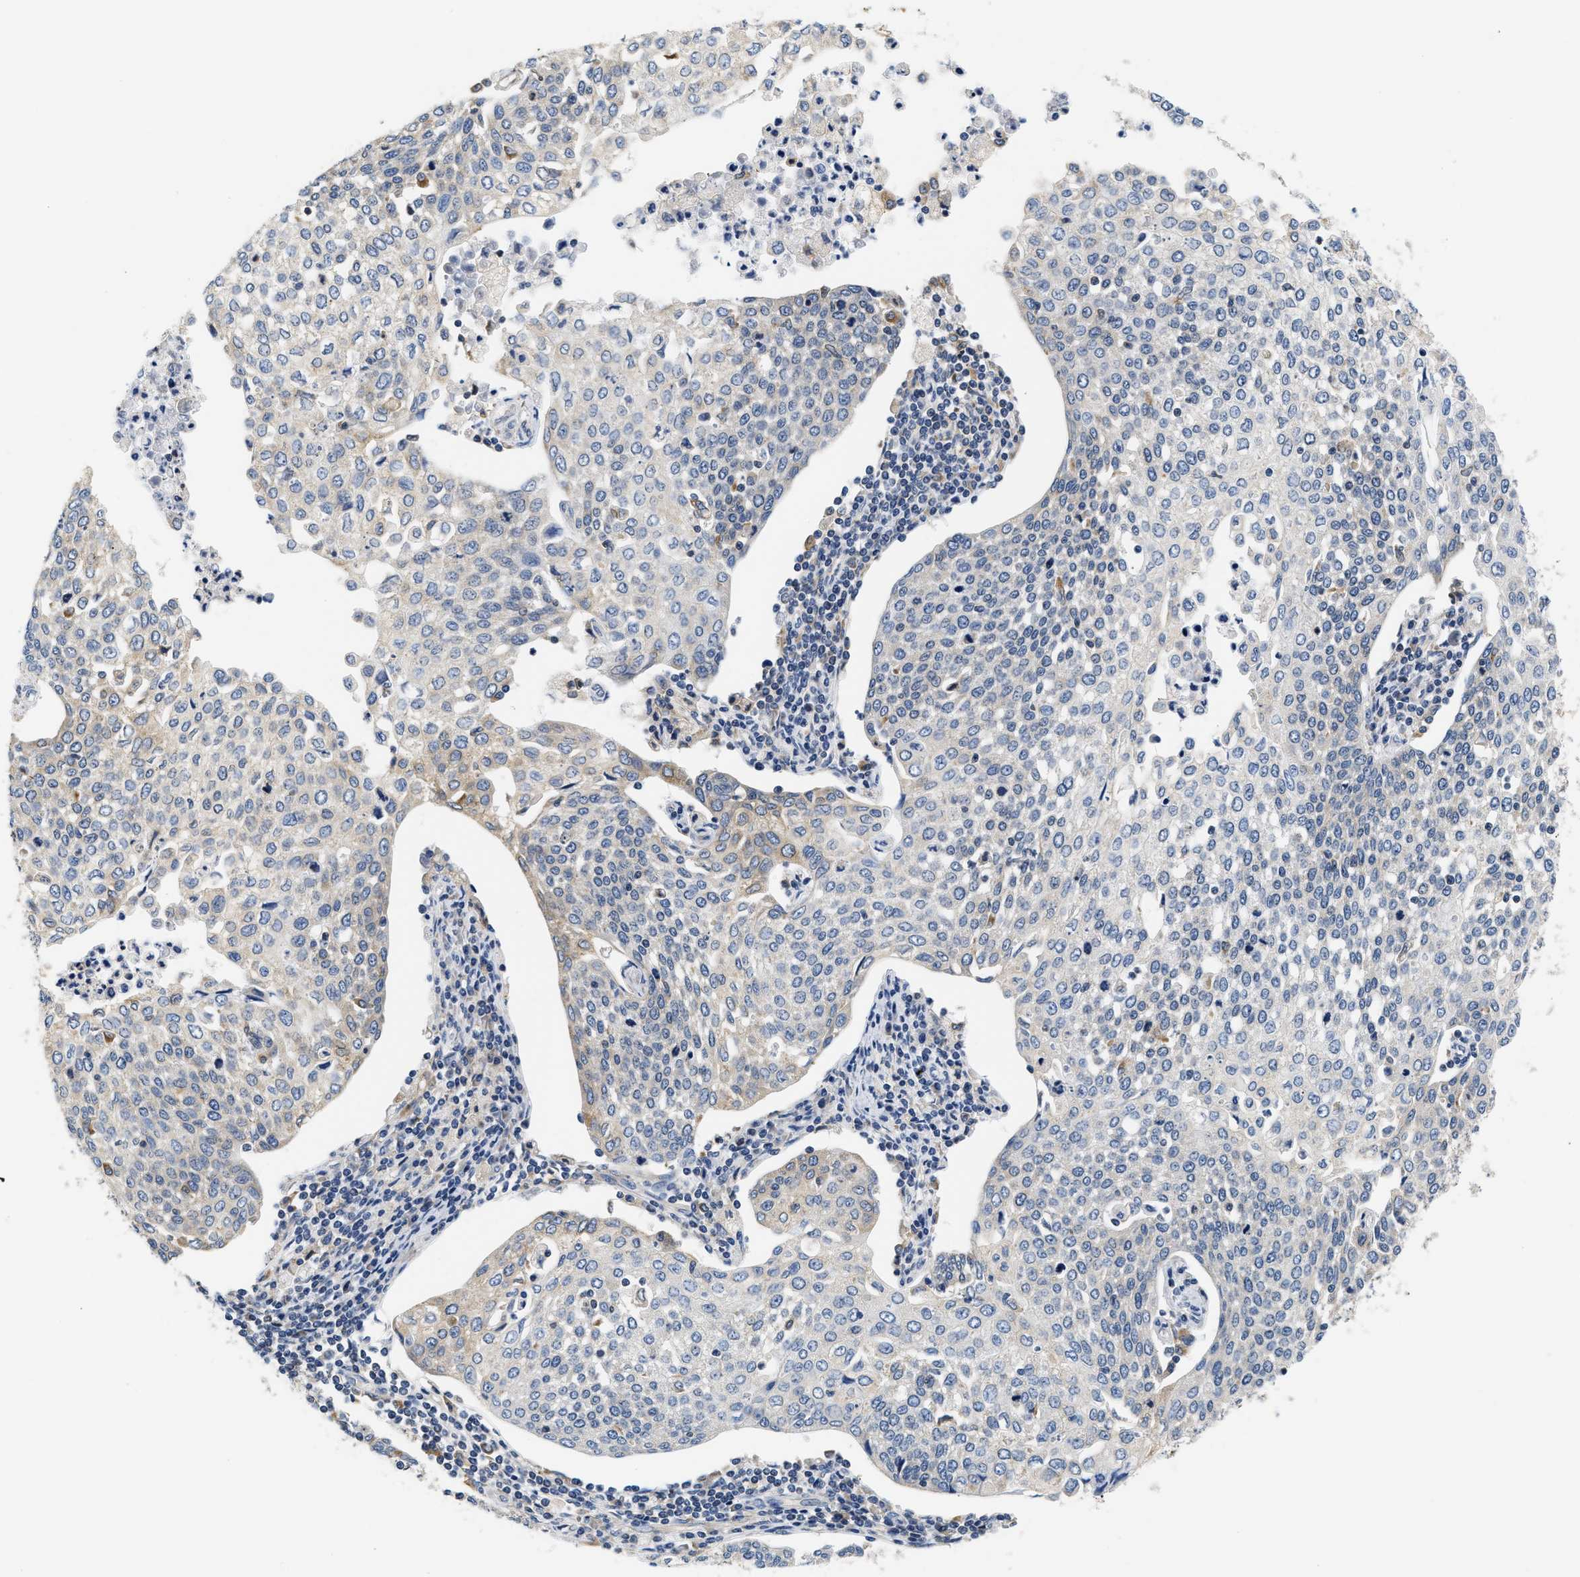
{"staining": {"intensity": "negative", "quantity": "none", "location": "none"}, "tissue": "cervical cancer", "cell_type": "Tumor cells", "image_type": "cancer", "snomed": [{"axis": "morphology", "description": "Squamous cell carcinoma, NOS"}, {"axis": "topography", "description": "Cervix"}], "caption": "A high-resolution micrograph shows immunohistochemistry (IHC) staining of cervical cancer, which demonstrates no significant staining in tumor cells.", "gene": "HDHD3", "patient": {"sex": "female", "age": 34}}